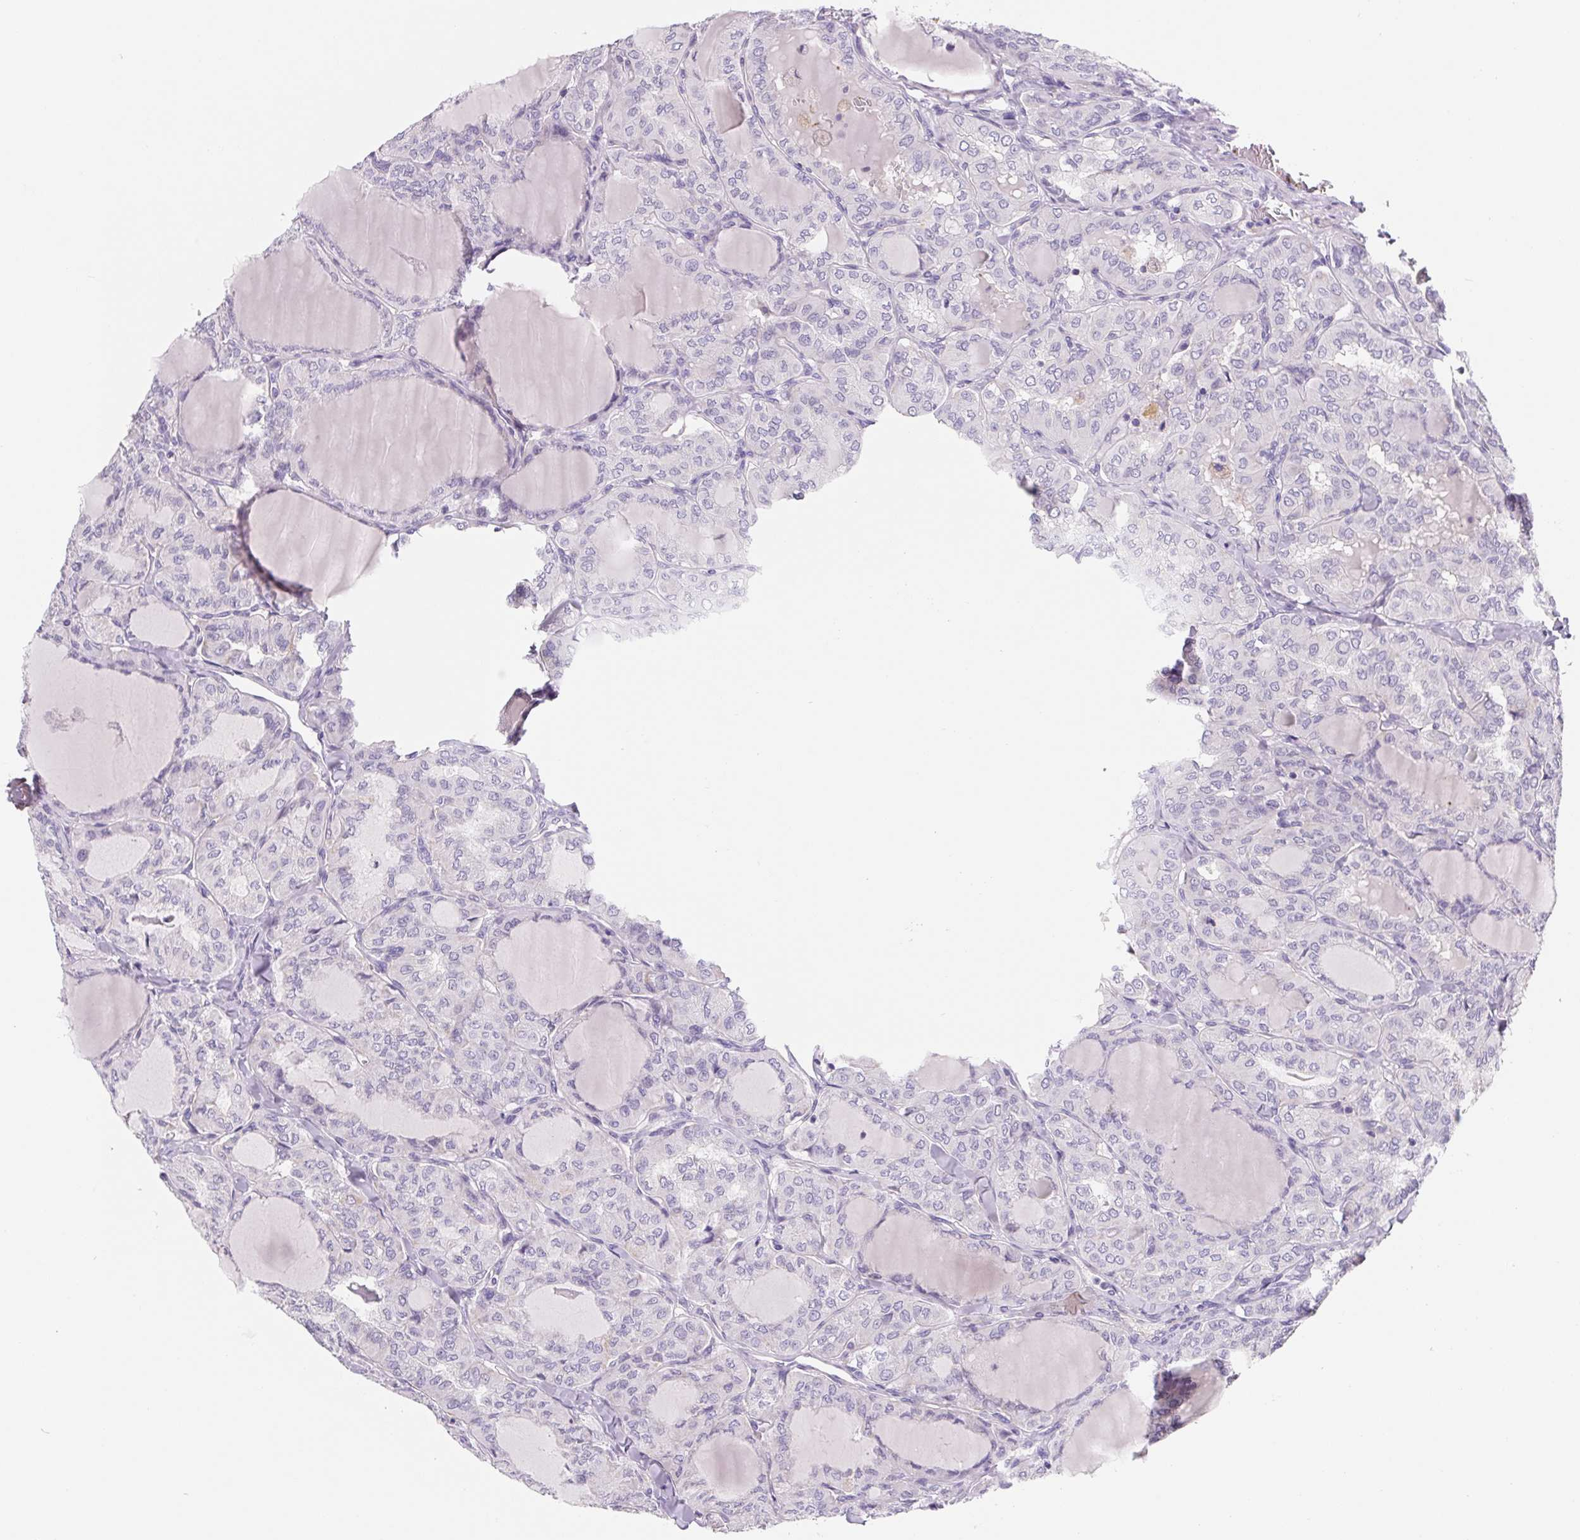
{"staining": {"intensity": "negative", "quantity": "none", "location": "none"}, "tissue": "thyroid cancer", "cell_type": "Tumor cells", "image_type": "cancer", "snomed": [{"axis": "morphology", "description": "Papillary adenocarcinoma, NOS"}, {"axis": "topography", "description": "Thyroid gland"}], "caption": "High magnification brightfield microscopy of thyroid cancer (papillary adenocarcinoma) stained with DAB (brown) and counterstained with hematoxylin (blue): tumor cells show no significant staining. (Stains: DAB (3,3'-diaminobenzidine) immunohistochemistry (IHC) with hematoxylin counter stain, Microscopy: brightfield microscopy at high magnification).", "gene": "LPA", "patient": {"sex": "male", "age": 20}}